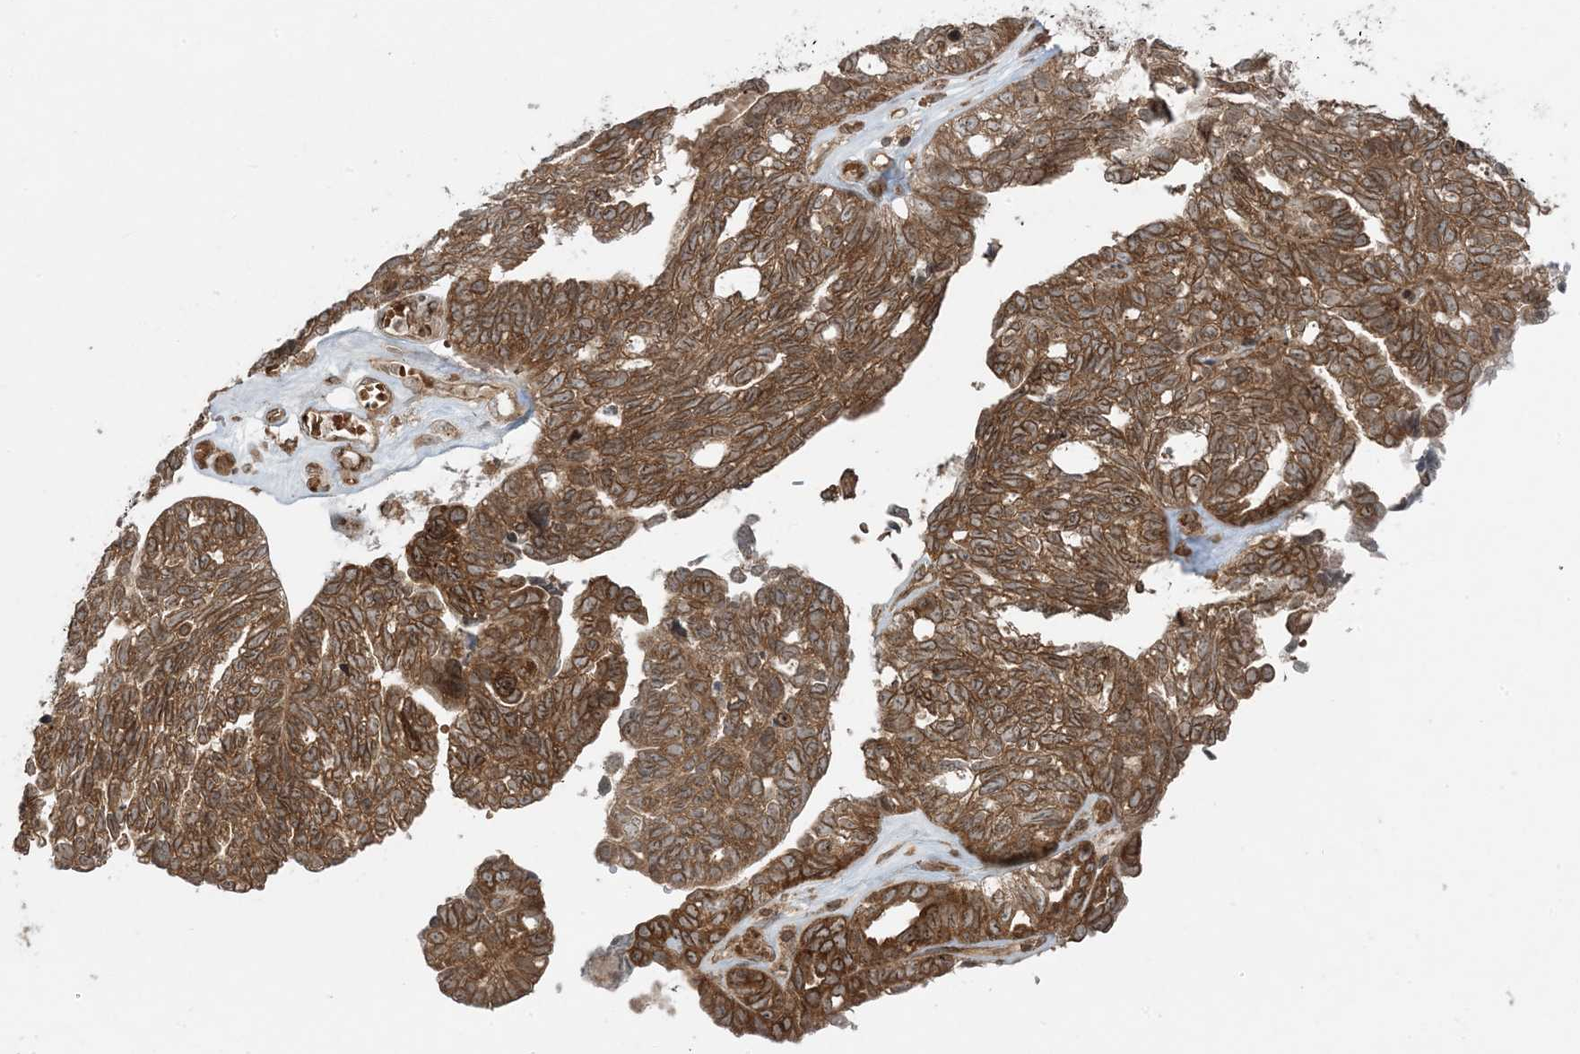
{"staining": {"intensity": "strong", "quantity": ">75%", "location": "cytoplasmic/membranous"}, "tissue": "ovarian cancer", "cell_type": "Tumor cells", "image_type": "cancer", "snomed": [{"axis": "morphology", "description": "Cystadenocarcinoma, serous, NOS"}, {"axis": "topography", "description": "Ovary"}], "caption": "Protein analysis of ovarian serous cystadenocarcinoma tissue displays strong cytoplasmic/membranous staining in approximately >75% of tumor cells.", "gene": "DDX19B", "patient": {"sex": "female", "age": 79}}